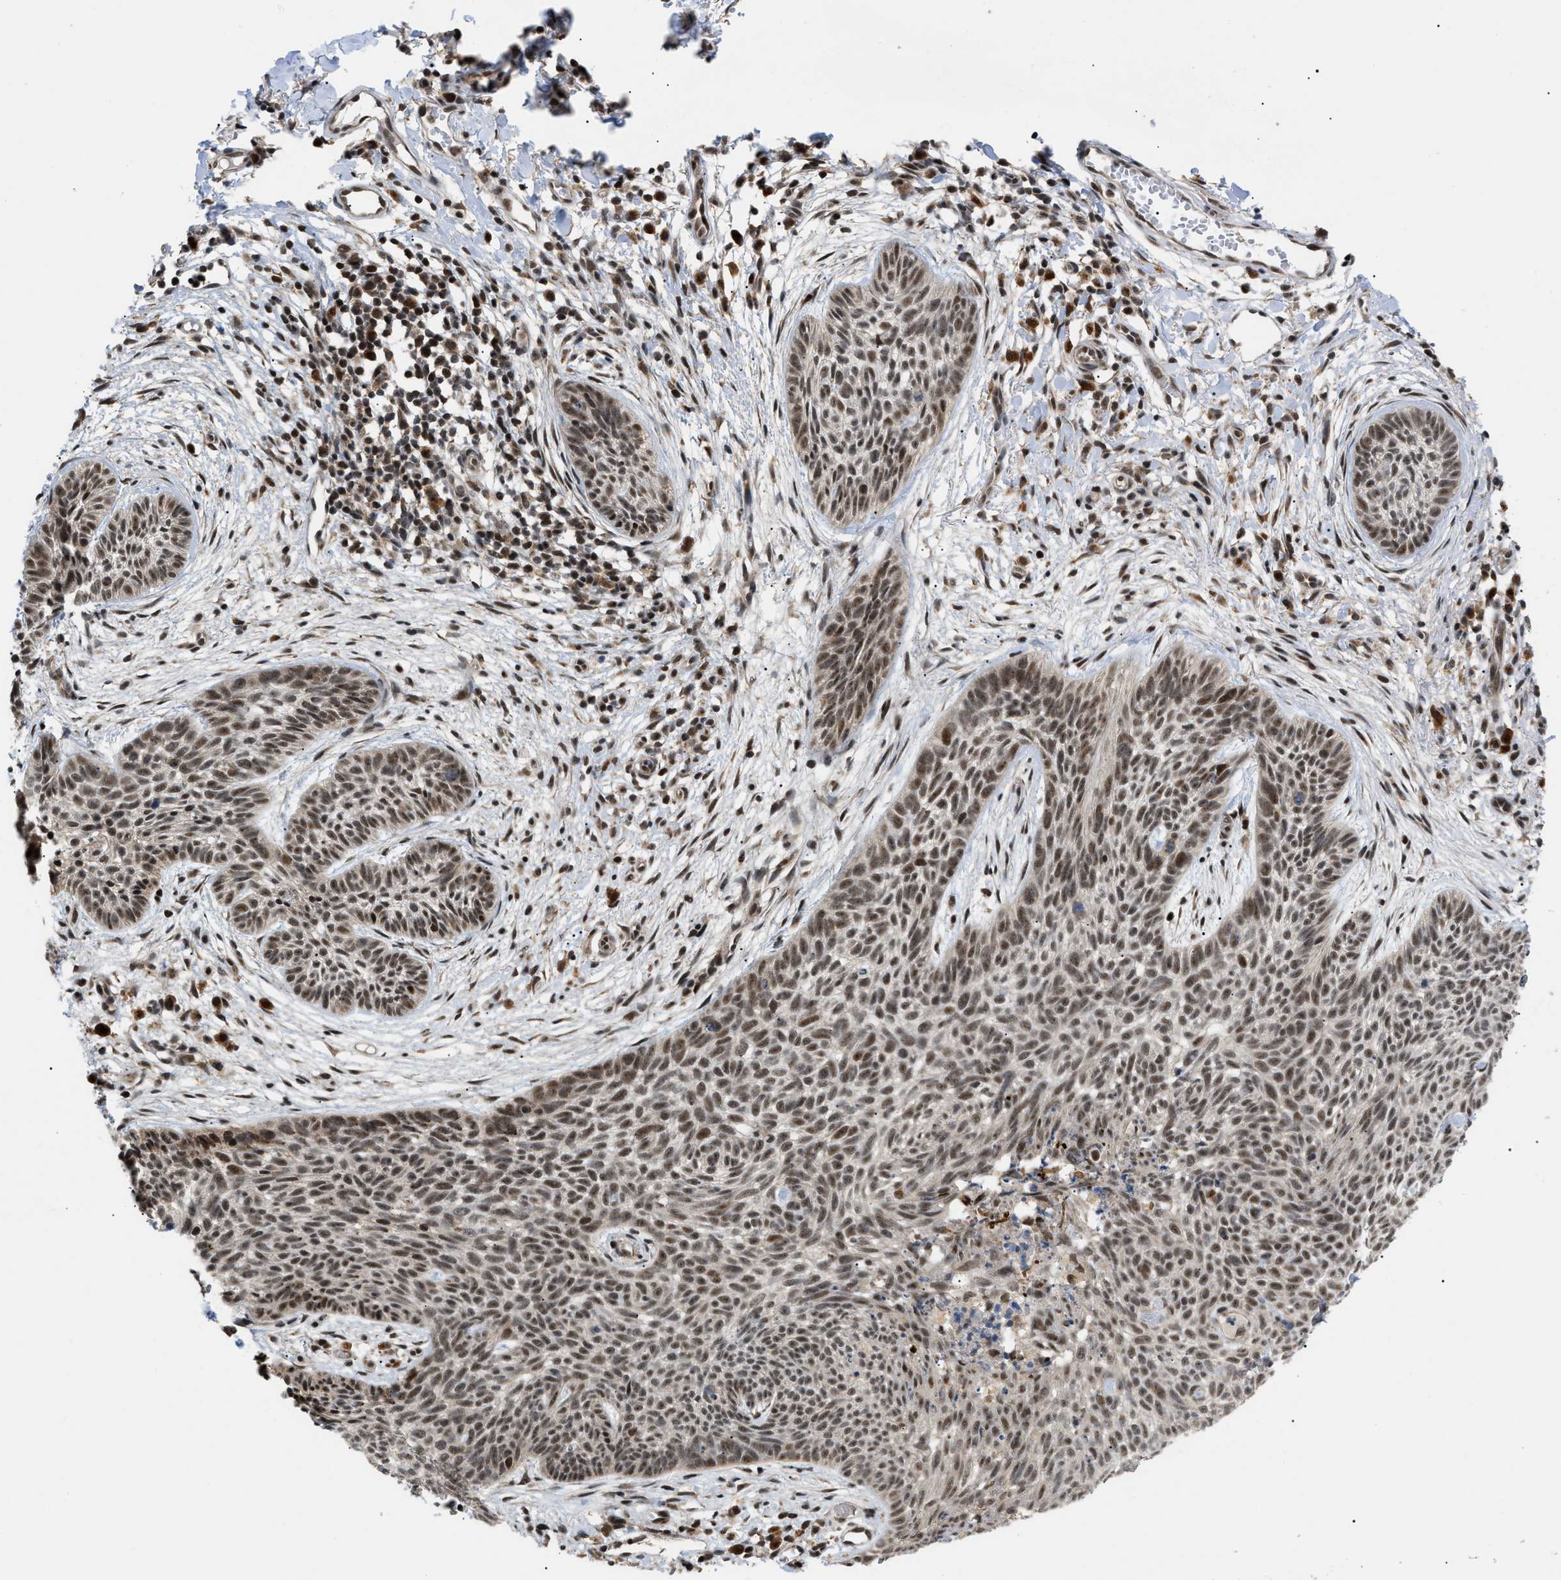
{"staining": {"intensity": "weak", "quantity": ">75%", "location": "nuclear"}, "tissue": "skin cancer", "cell_type": "Tumor cells", "image_type": "cancer", "snomed": [{"axis": "morphology", "description": "Basal cell carcinoma"}, {"axis": "topography", "description": "Skin"}], "caption": "Human skin cancer (basal cell carcinoma) stained with a brown dye demonstrates weak nuclear positive positivity in approximately >75% of tumor cells.", "gene": "ZBTB11", "patient": {"sex": "female", "age": 59}}